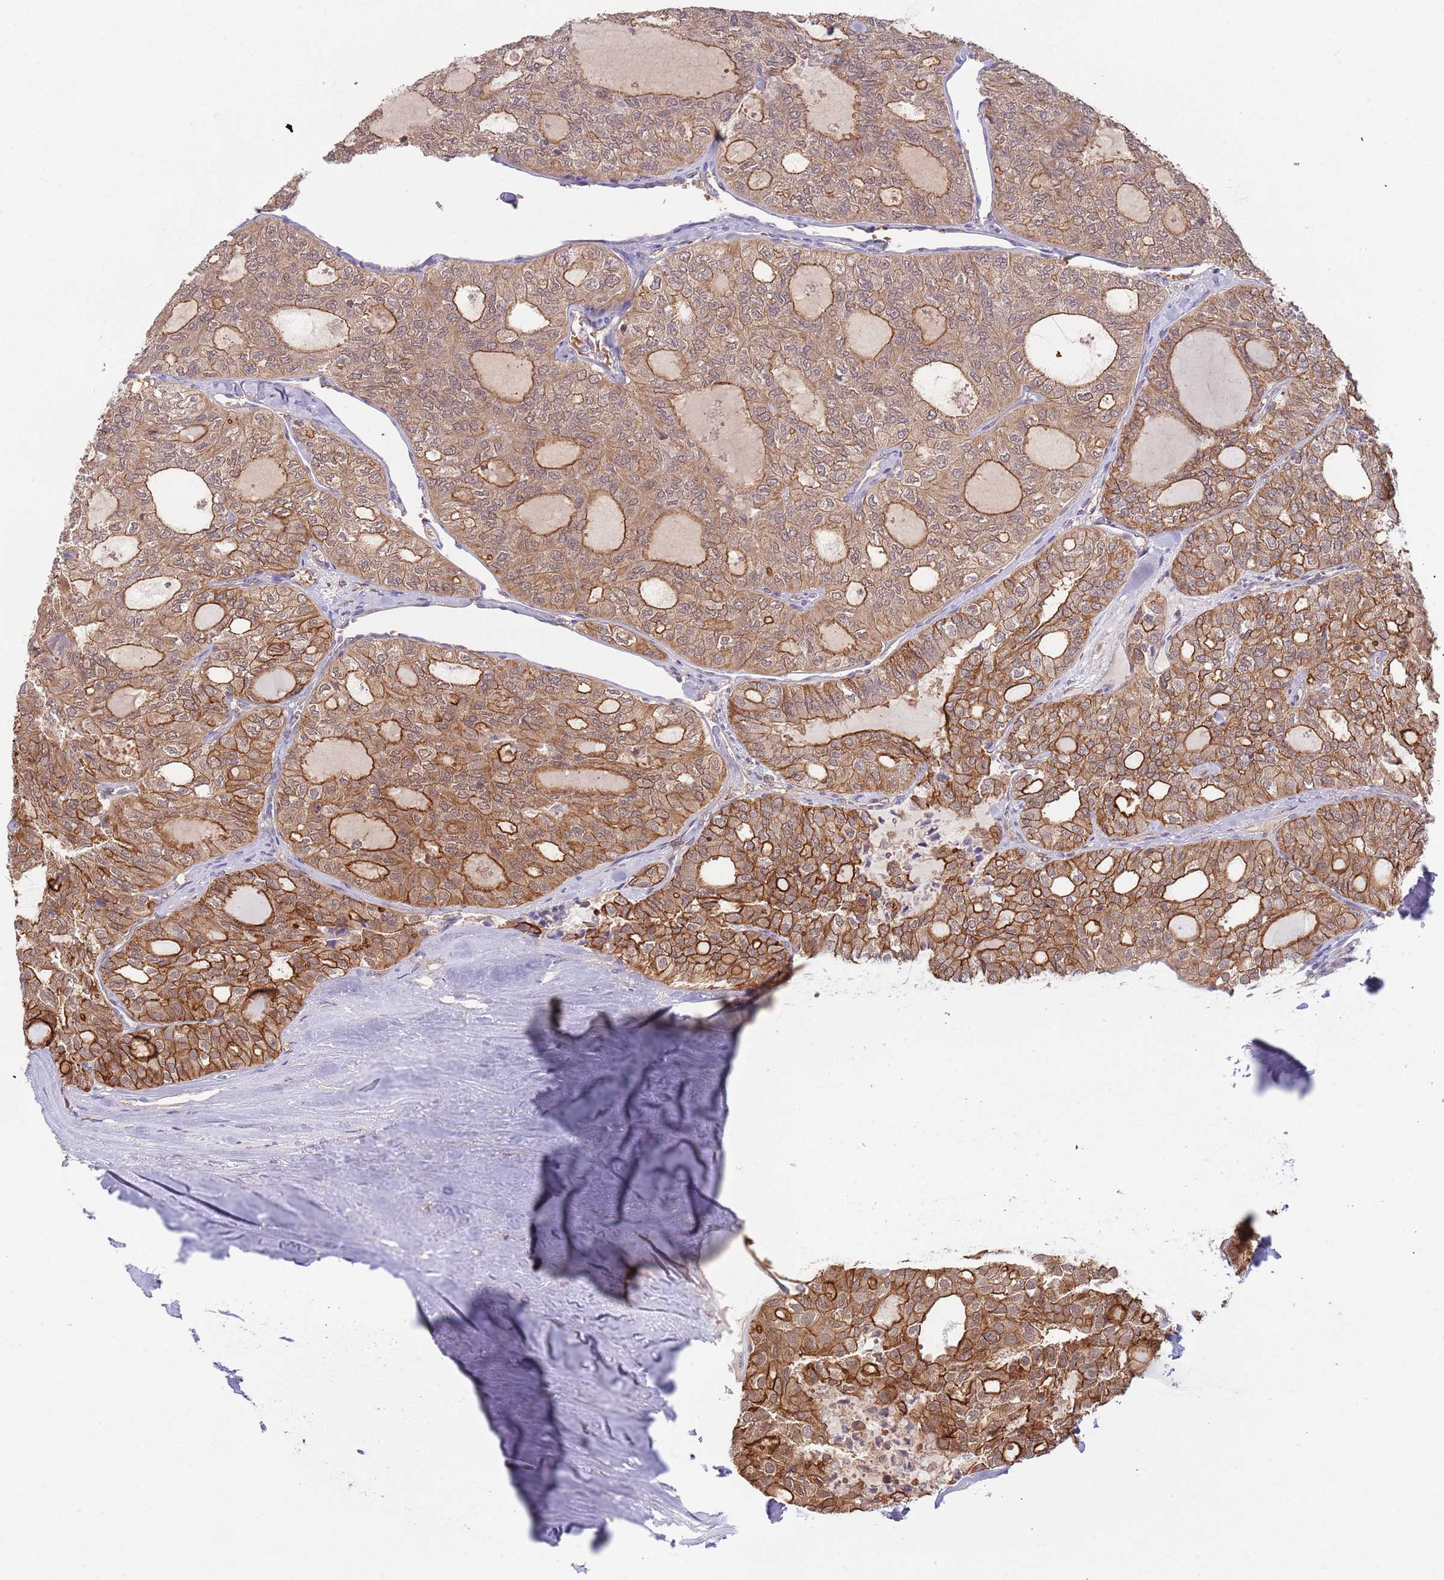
{"staining": {"intensity": "moderate", "quantity": ">75%", "location": "cytoplasmic/membranous"}, "tissue": "thyroid cancer", "cell_type": "Tumor cells", "image_type": "cancer", "snomed": [{"axis": "morphology", "description": "Follicular adenoma carcinoma, NOS"}, {"axis": "topography", "description": "Thyroid gland"}], "caption": "Thyroid follicular adenoma carcinoma tissue shows moderate cytoplasmic/membranous positivity in approximately >75% of tumor cells, visualized by immunohistochemistry. (Stains: DAB in brown, nuclei in blue, Microscopy: brightfield microscopy at high magnification).", "gene": "GSDMD", "patient": {"sex": "male", "age": 75}}